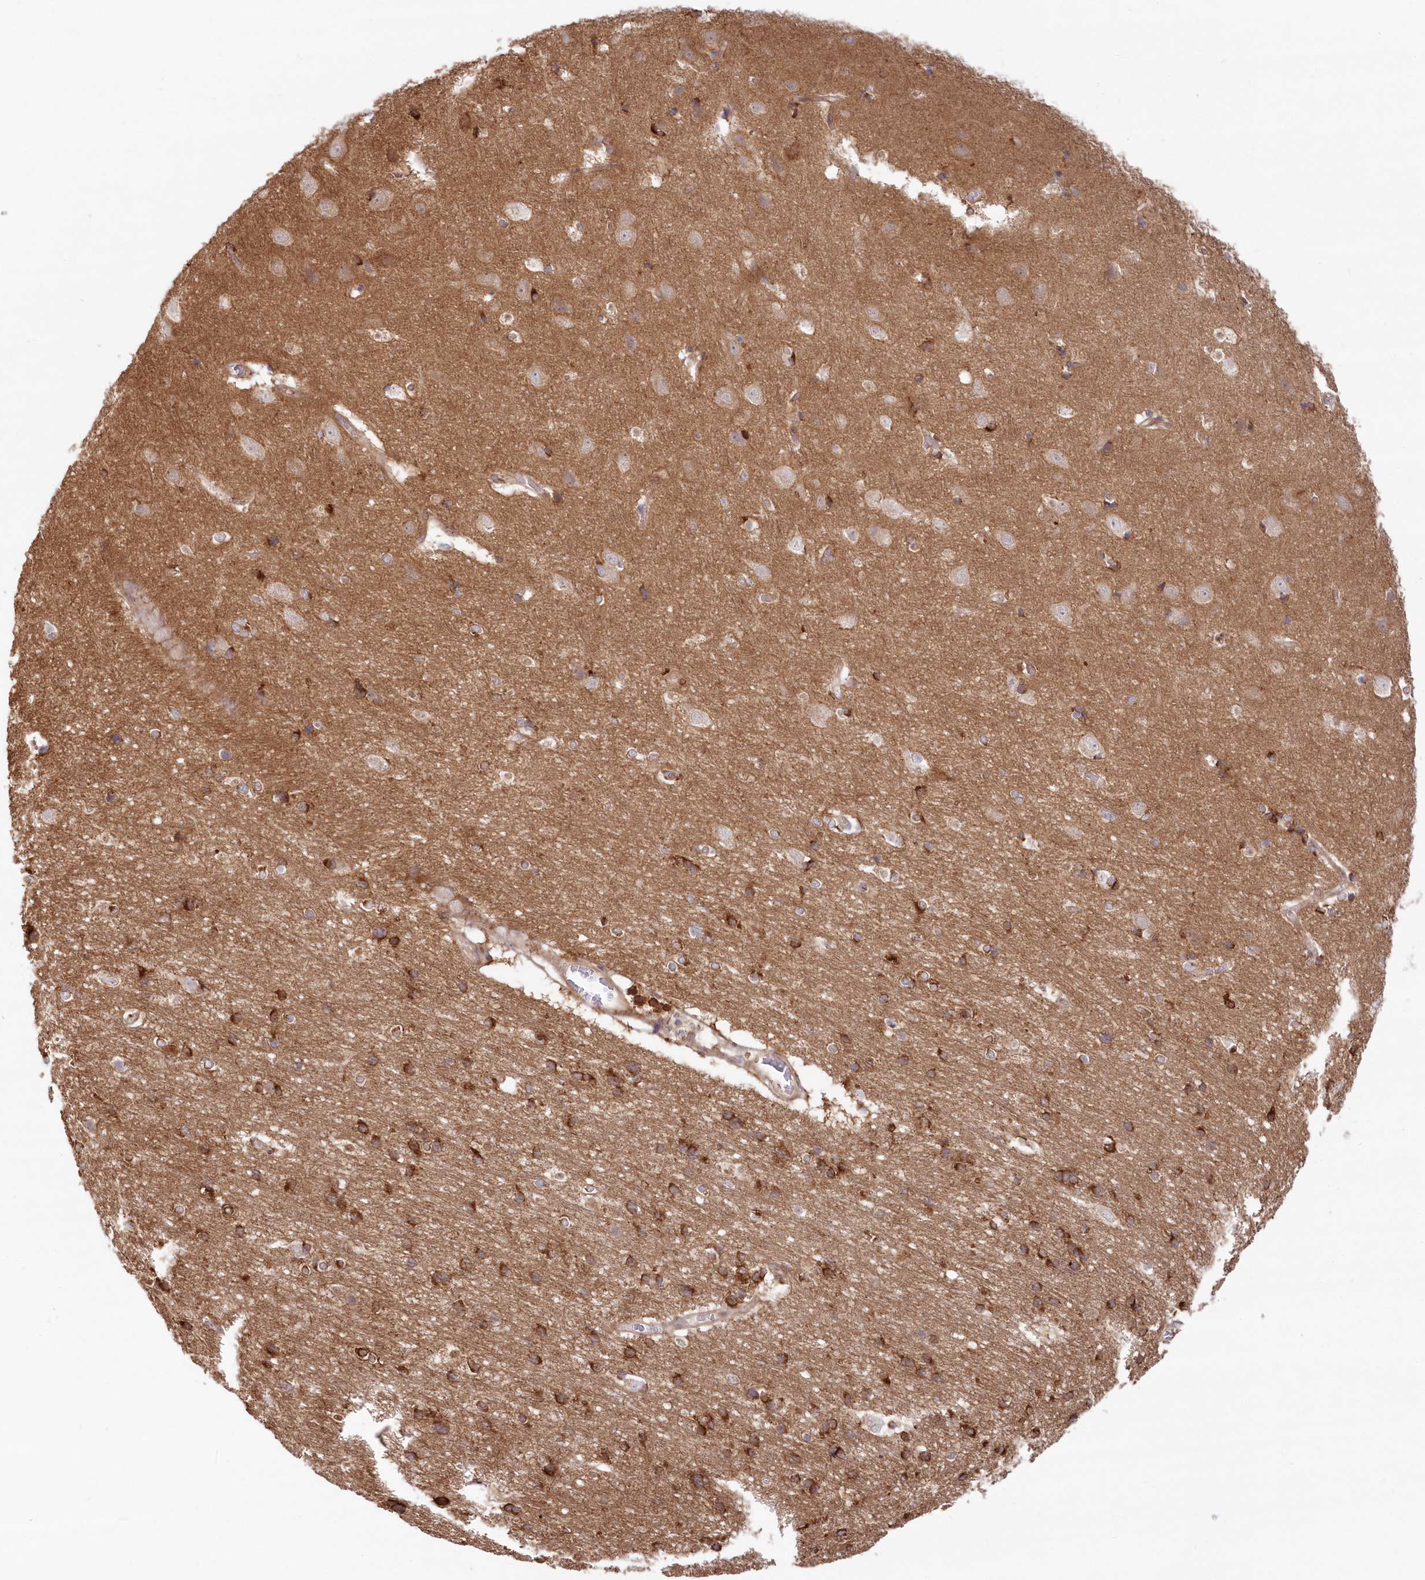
{"staining": {"intensity": "weak", "quantity": ">75%", "location": "cytoplasmic/membranous"}, "tissue": "cerebral cortex", "cell_type": "Endothelial cells", "image_type": "normal", "snomed": [{"axis": "morphology", "description": "Normal tissue, NOS"}, {"axis": "topography", "description": "Cerebral cortex"}], "caption": "Immunohistochemical staining of normal cerebral cortex exhibits low levels of weak cytoplasmic/membranous positivity in about >75% of endothelial cells. (Brightfield microscopy of DAB IHC at high magnification).", "gene": "GBE1", "patient": {"sex": "male", "age": 54}}